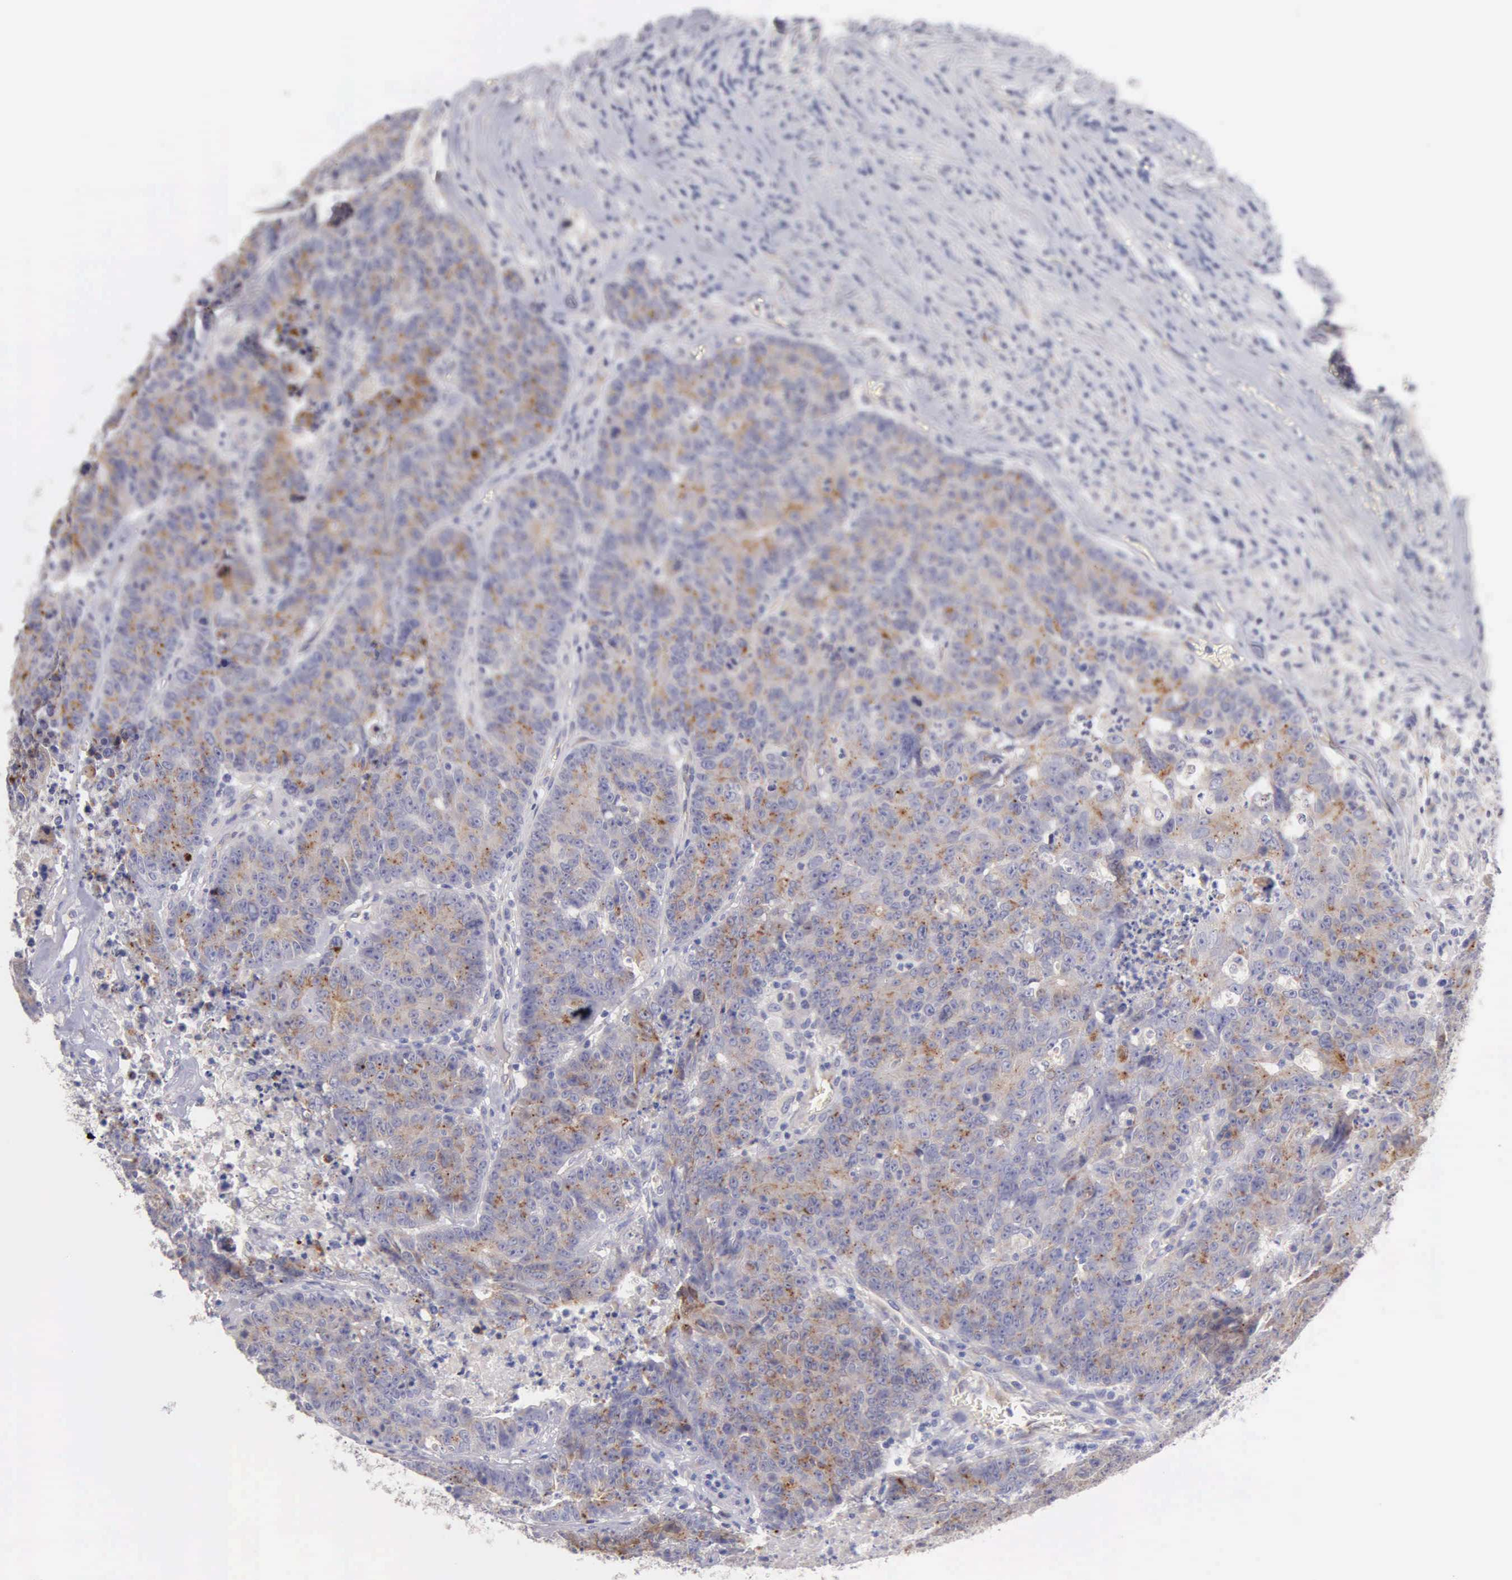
{"staining": {"intensity": "weak", "quantity": ">75%", "location": "cytoplasmic/membranous"}, "tissue": "colorectal cancer", "cell_type": "Tumor cells", "image_type": "cancer", "snomed": [{"axis": "morphology", "description": "Adenocarcinoma, NOS"}, {"axis": "topography", "description": "Colon"}], "caption": "There is low levels of weak cytoplasmic/membranous positivity in tumor cells of colorectal cancer, as demonstrated by immunohistochemical staining (brown color).", "gene": "APP", "patient": {"sex": "female", "age": 53}}